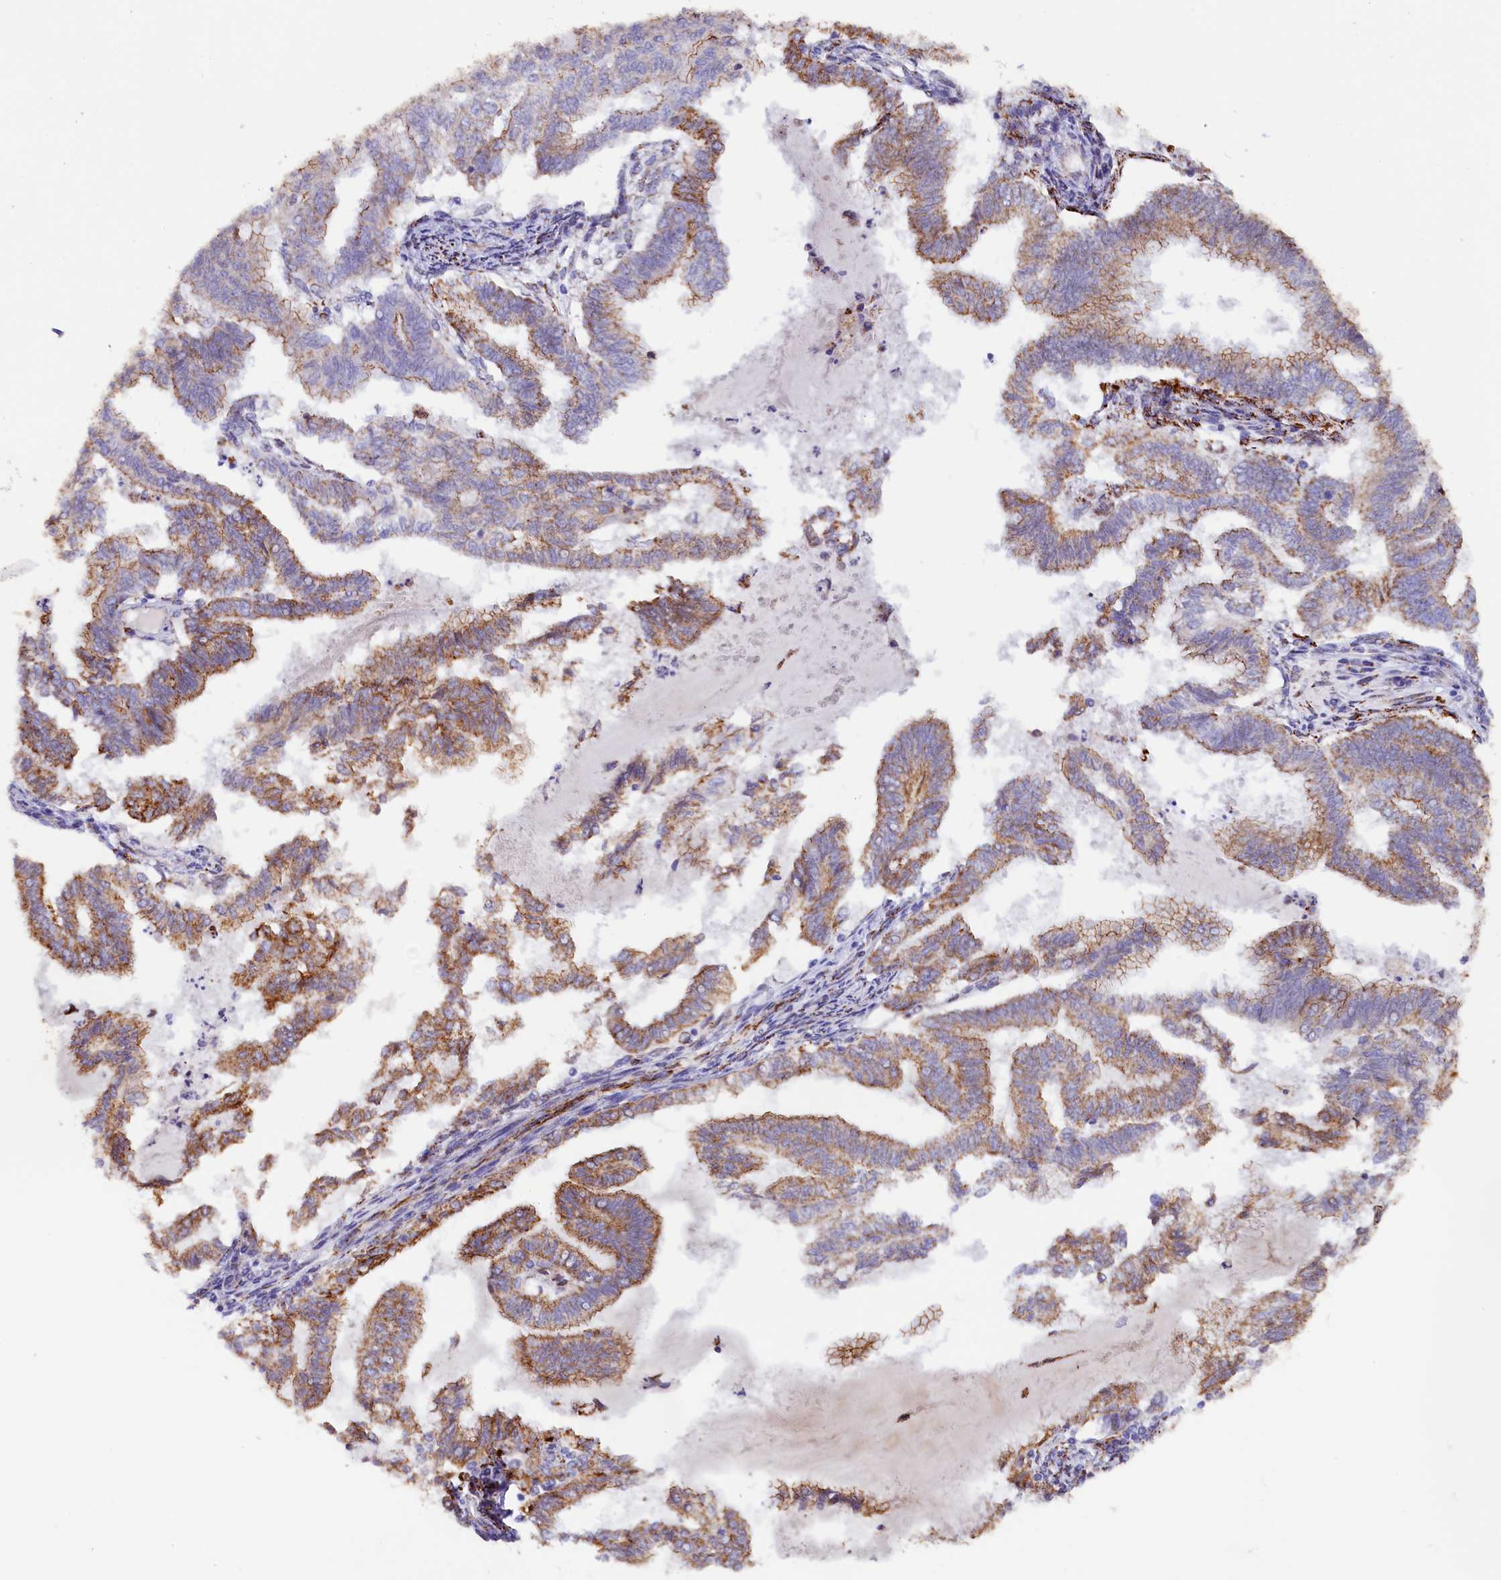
{"staining": {"intensity": "moderate", "quantity": ">75%", "location": "cytoplasmic/membranous"}, "tissue": "endometrial cancer", "cell_type": "Tumor cells", "image_type": "cancer", "snomed": [{"axis": "morphology", "description": "Adenocarcinoma, NOS"}, {"axis": "topography", "description": "Endometrium"}], "caption": "Human adenocarcinoma (endometrial) stained with a protein marker demonstrates moderate staining in tumor cells.", "gene": "AKTIP", "patient": {"sex": "female", "age": 79}}